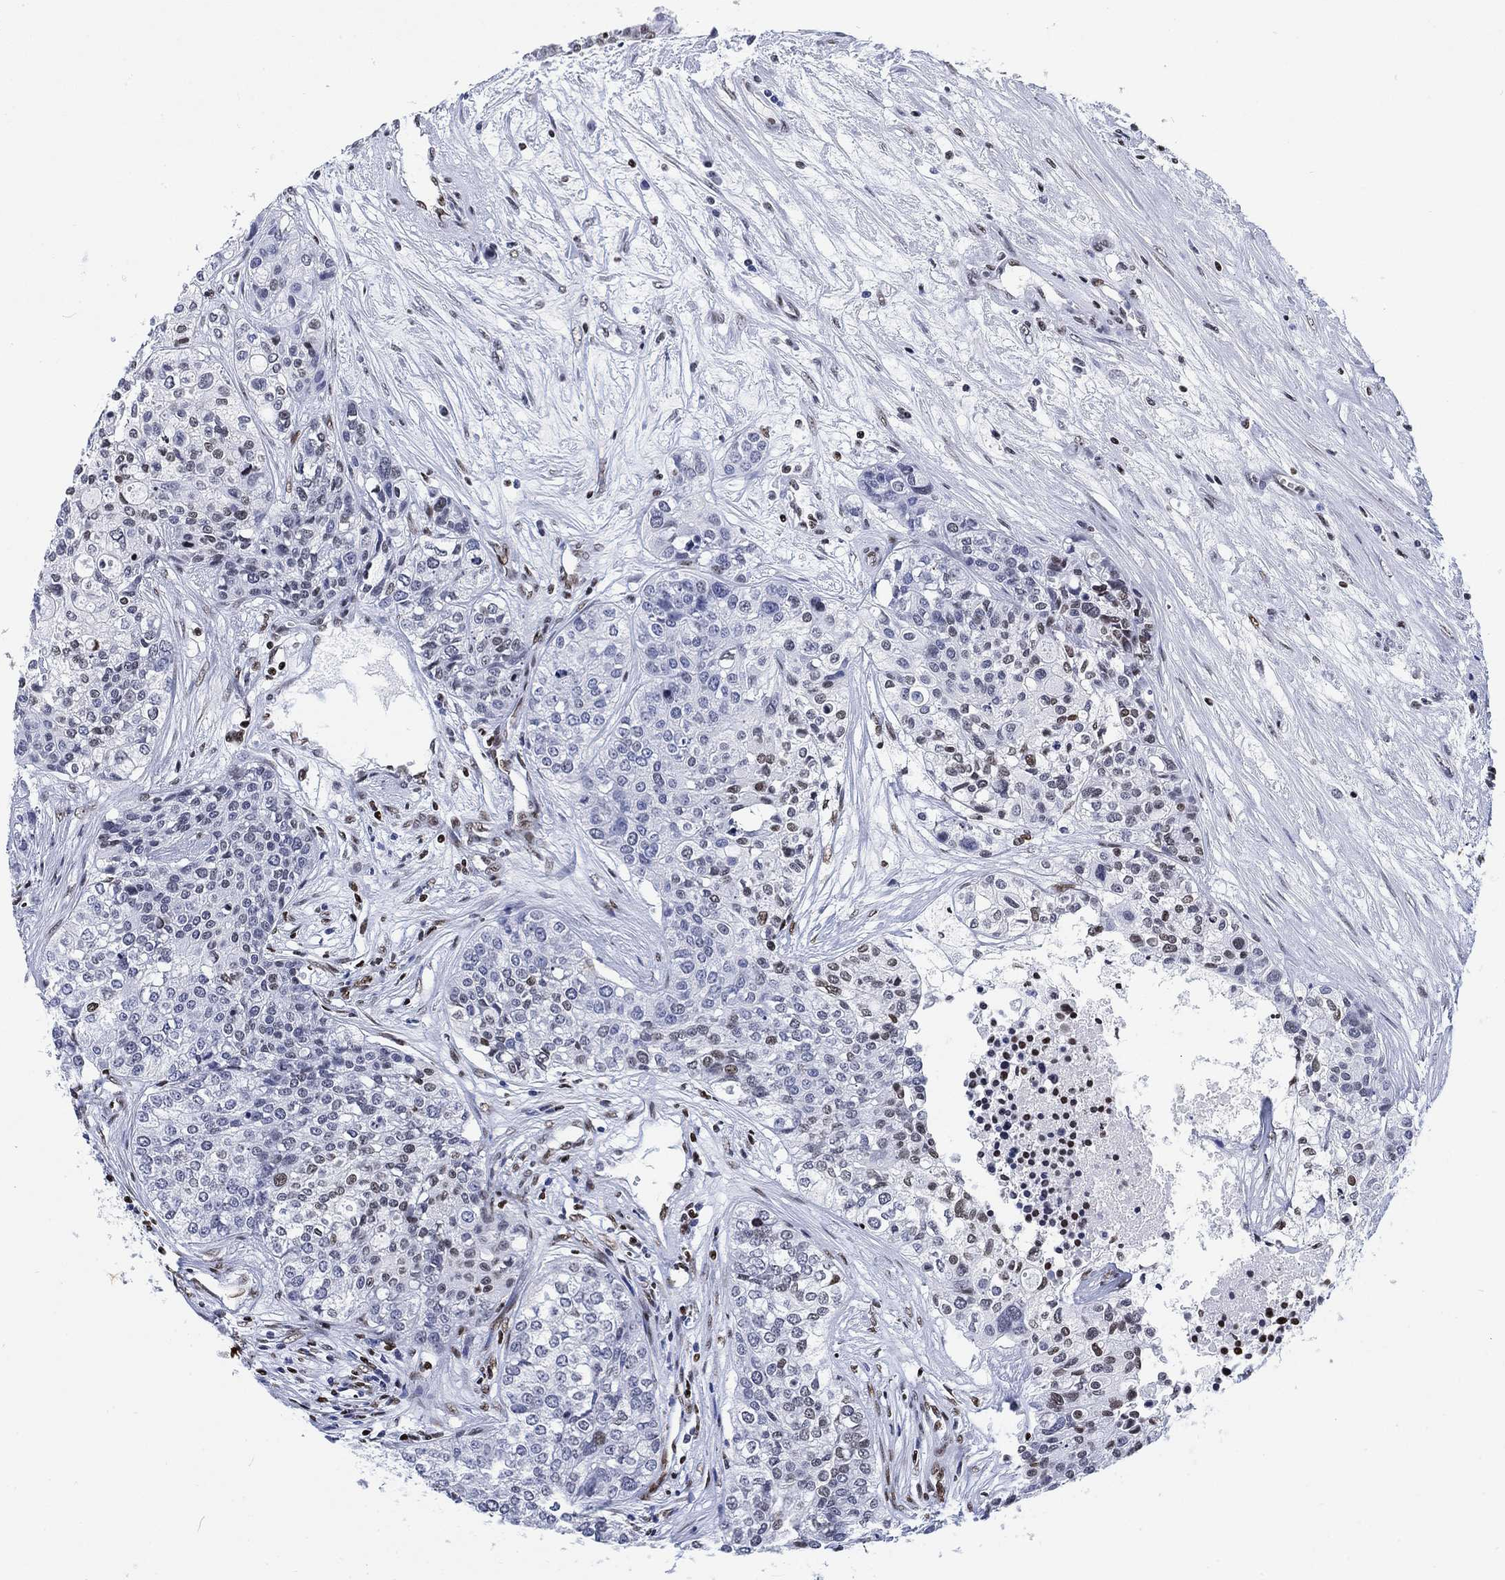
{"staining": {"intensity": "weak", "quantity": "<25%", "location": "nuclear"}, "tissue": "carcinoid", "cell_type": "Tumor cells", "image_type": "cancer", "snomed": [{"axis": "morphology", "description": "Carcinoid, malignant, NOS"}, {"axis": "topography", "description": "Colon"}], "caption": "Human carcinoid stained for a protein using immunohistochemistry (IHC) reveals no positivity in tumor cells.", "gene": "H1-10", "patient": {"sex": "male", "age": 81}}